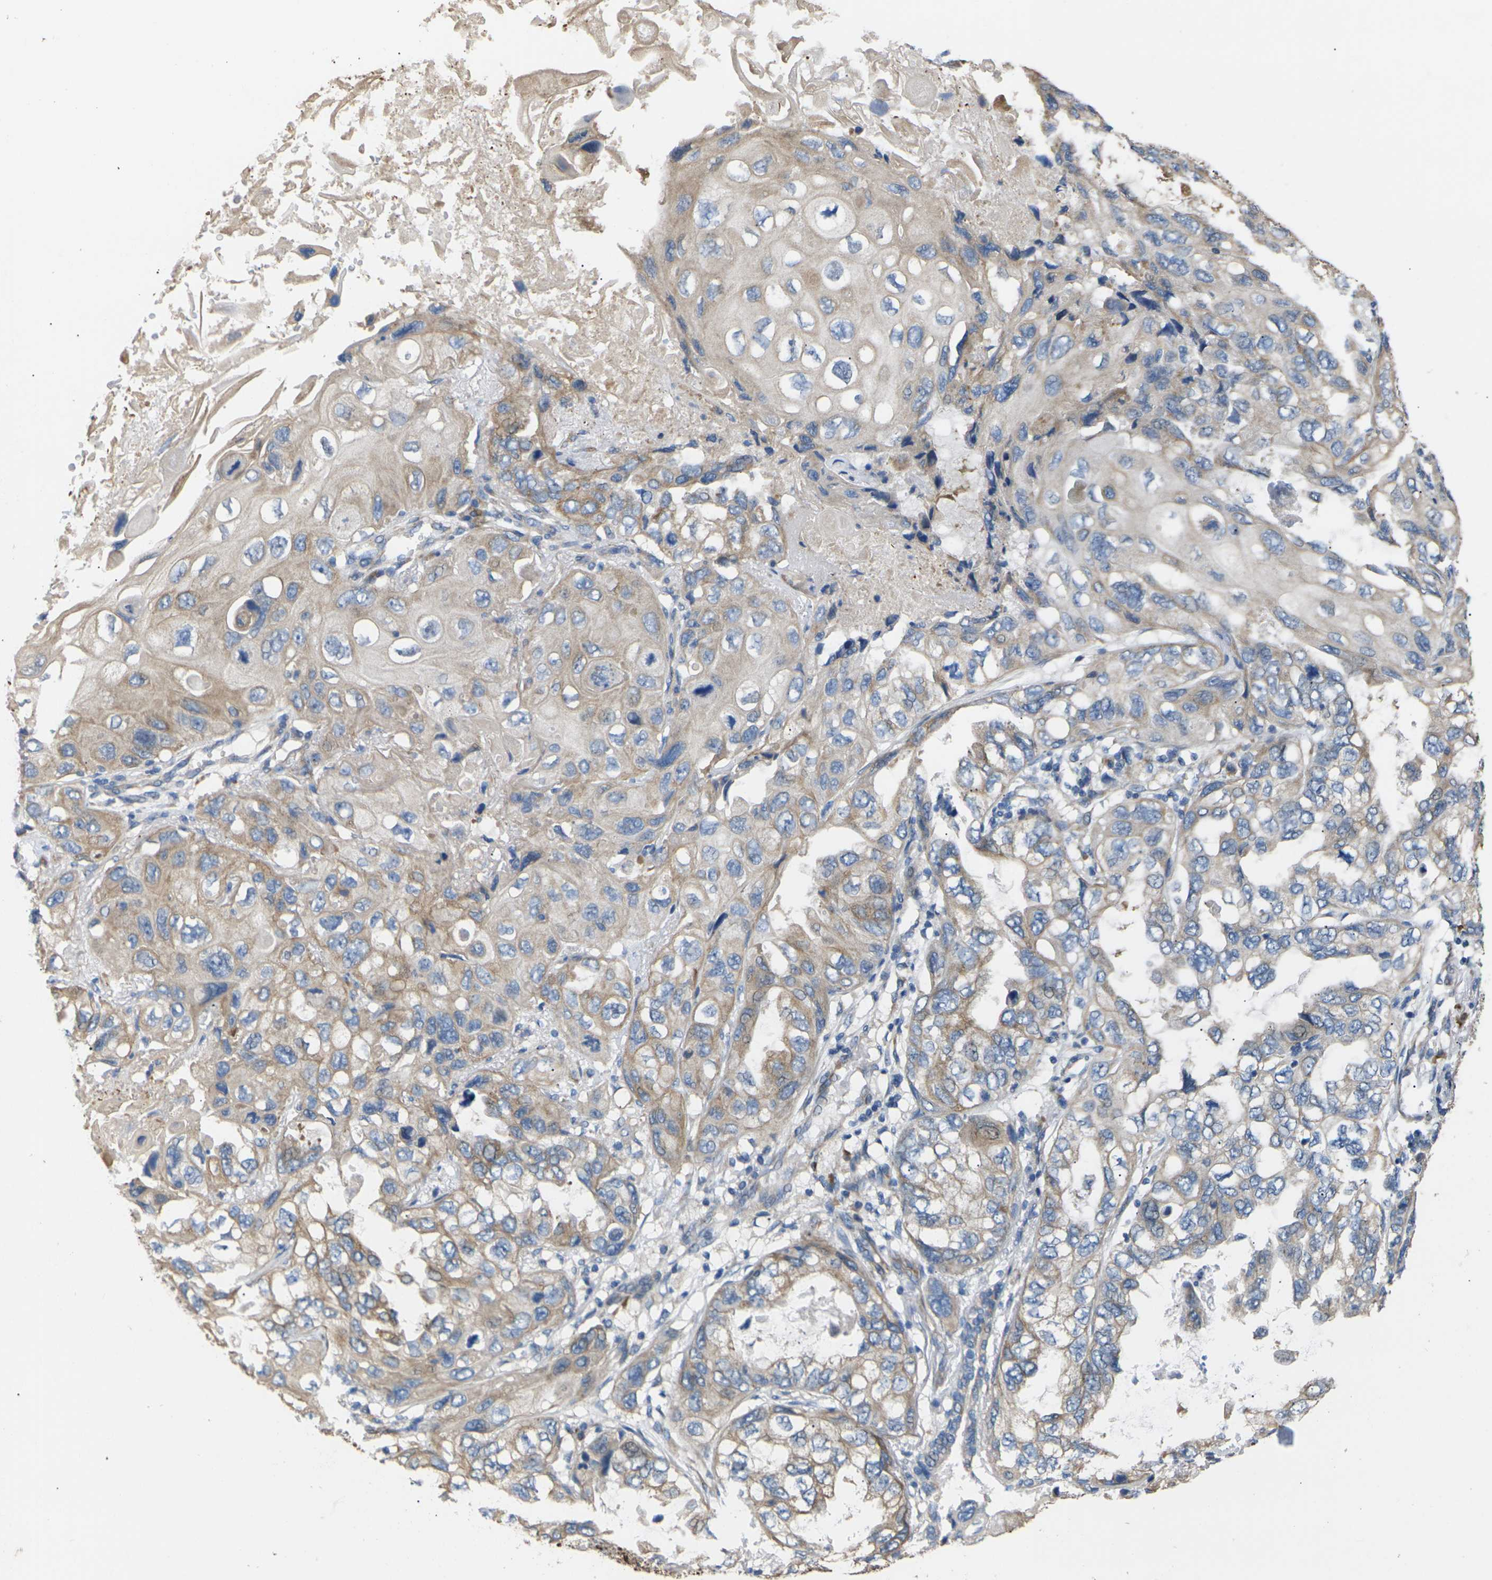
{"staining": {"intensity": "weak", "quantity": ">75%", "location": "cytoplasmic/membranous"}, "tissue": "lung cancer", "cell_type": "Tumor cells", "image_type": "cancer", "snomed": [{"axis": "morphology", "description": "Squamous cell carcinoma, NOS"}, {"axis": "topography", "description": "Lung"}], "caption": "This micrograph reveals lung cancer stained with immunohistochemistry to label a protein in brown. The cytoplasmic/membranous of tumor cells show weak positivity for the protein. Nuclei are counter-stained blue.", "gene": "KLHDC8B", "patient": {"sex": "female", "age": 73}}